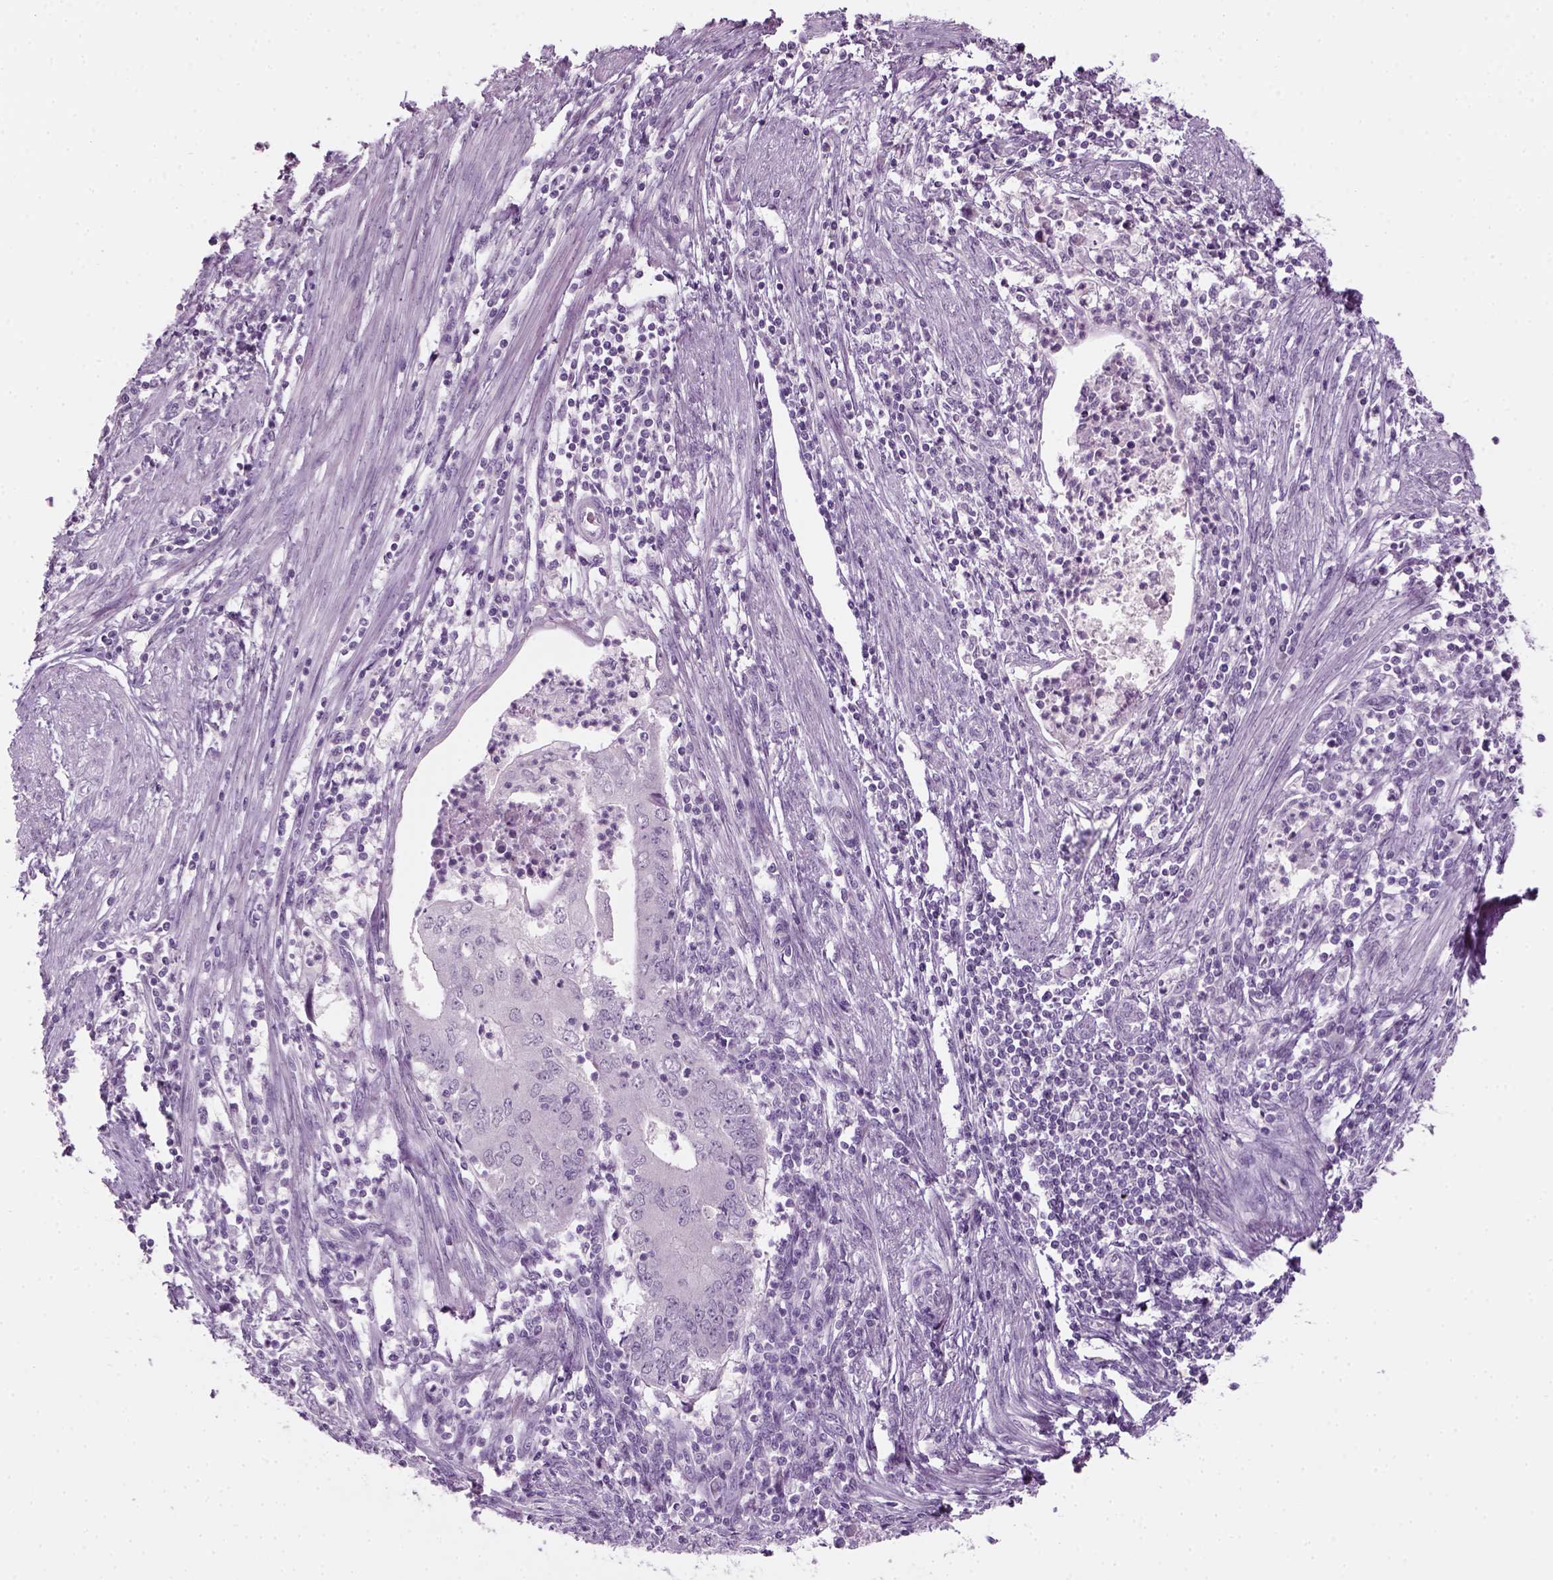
{"staining": {"intensity": "negative", "quantity": "none", "location": "none"}, "tissue": "endometrial cancer", "cell_type": "Tumor cells", "image_type": "cancer", "snomed": [{"axis": "morphology", "description": "Adenocarcinoma, NOS"}, {"axis": "topography", "description": "Endometrium"}], "caption": "A micrograph of endometrial adenocarcinoma stained for a protein reveals no brown staining in tumor cells.", "gene": "KRT75", "patient": {"sex": "female", "age": 50}}